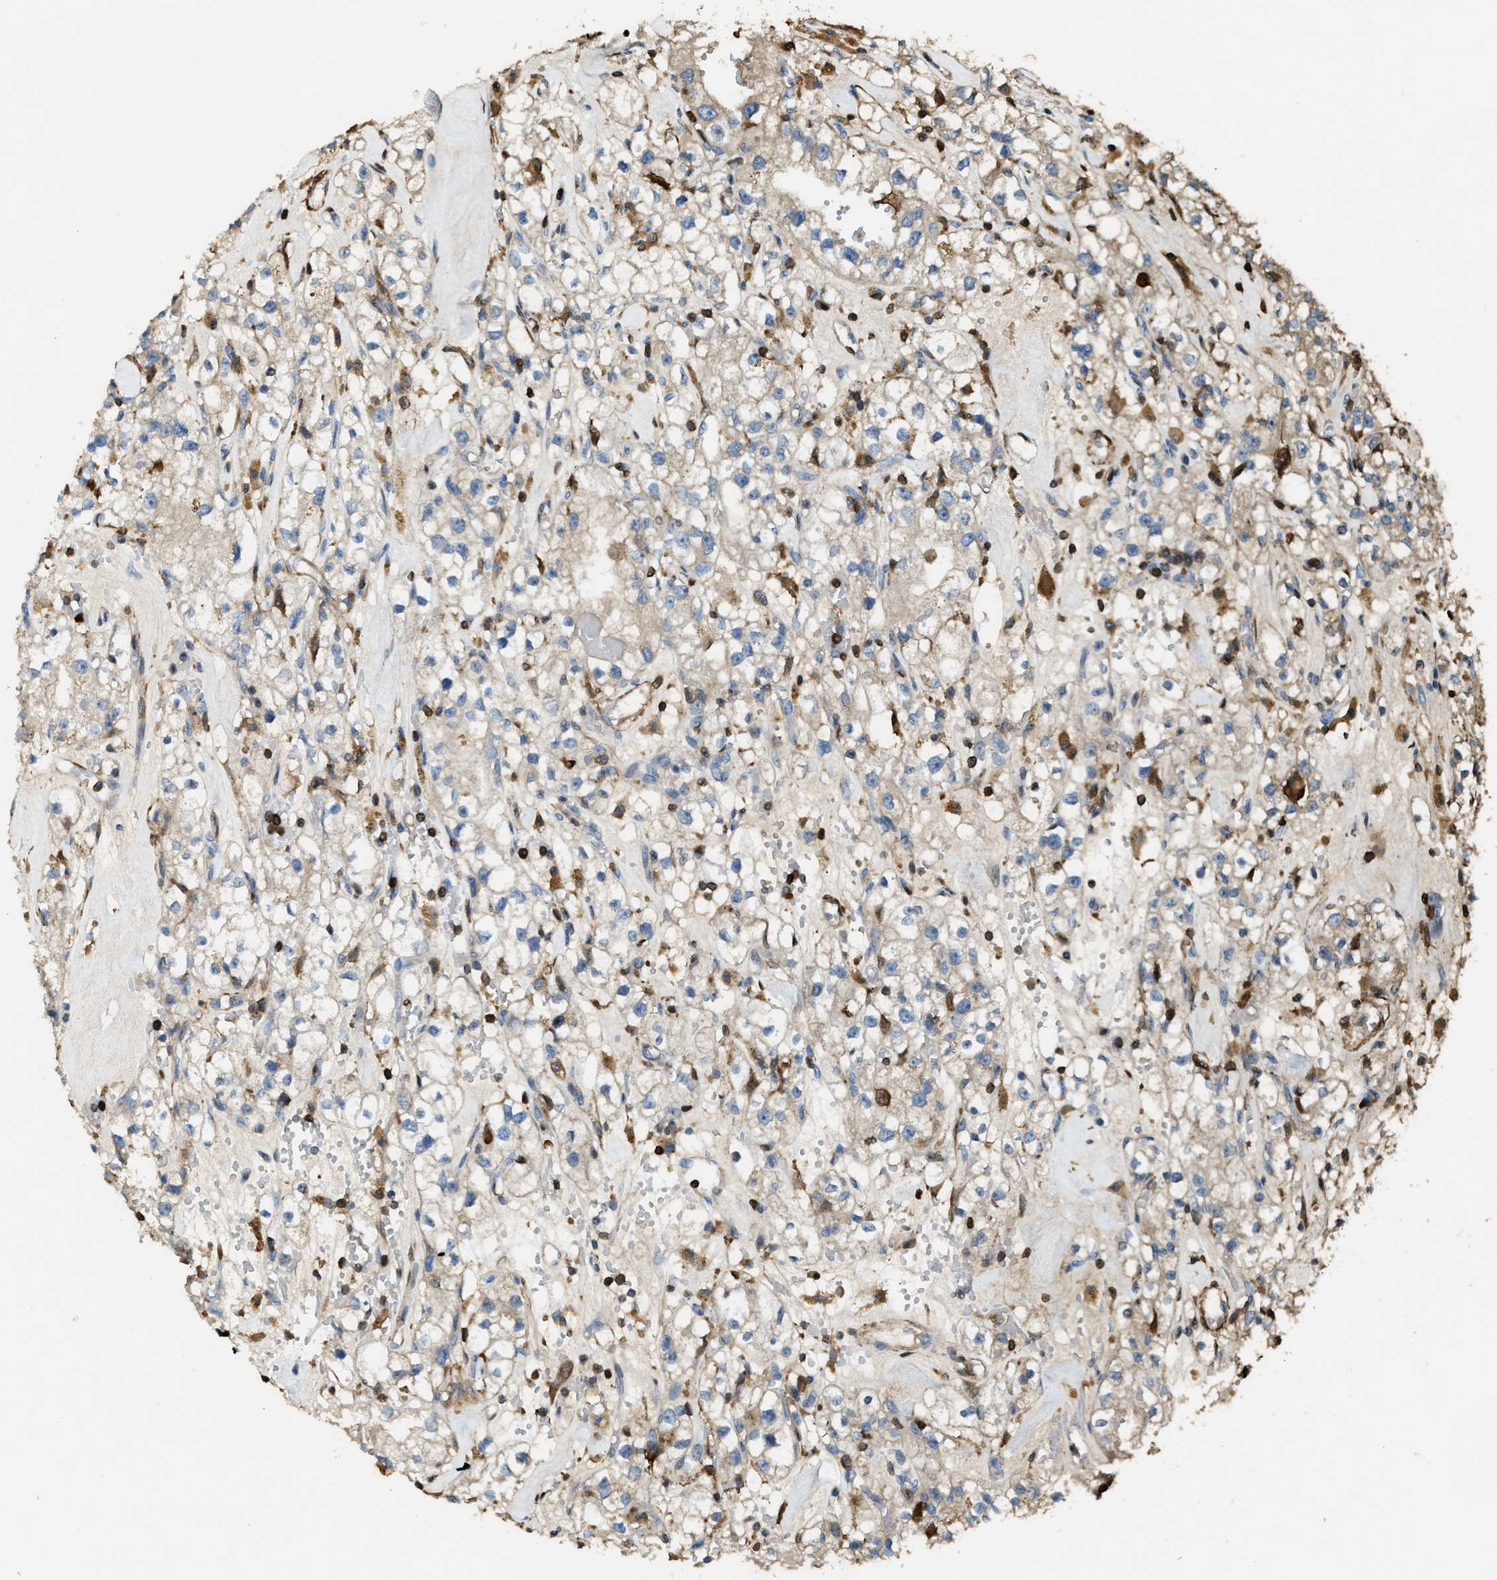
{"staining": {"intensity": "weak", "quantity": "<25%", "location": "cytoplasmic/membranous"}, "tissue": "renal cancer", "cell_type": "Tumor cells", "image_type": "cancer", "snomed": [{"axis": "morphology", "description": "Adenocarcinoma, NOS"}, {"axis": "topography", "description": "Kidney"}], "caption": "The histopathology image demonstrates no significant positivity in tumor cells of renal adenocarcinoma.", "gene": "SERPINB5", "patient": {"sex": "male", "age": 56}}